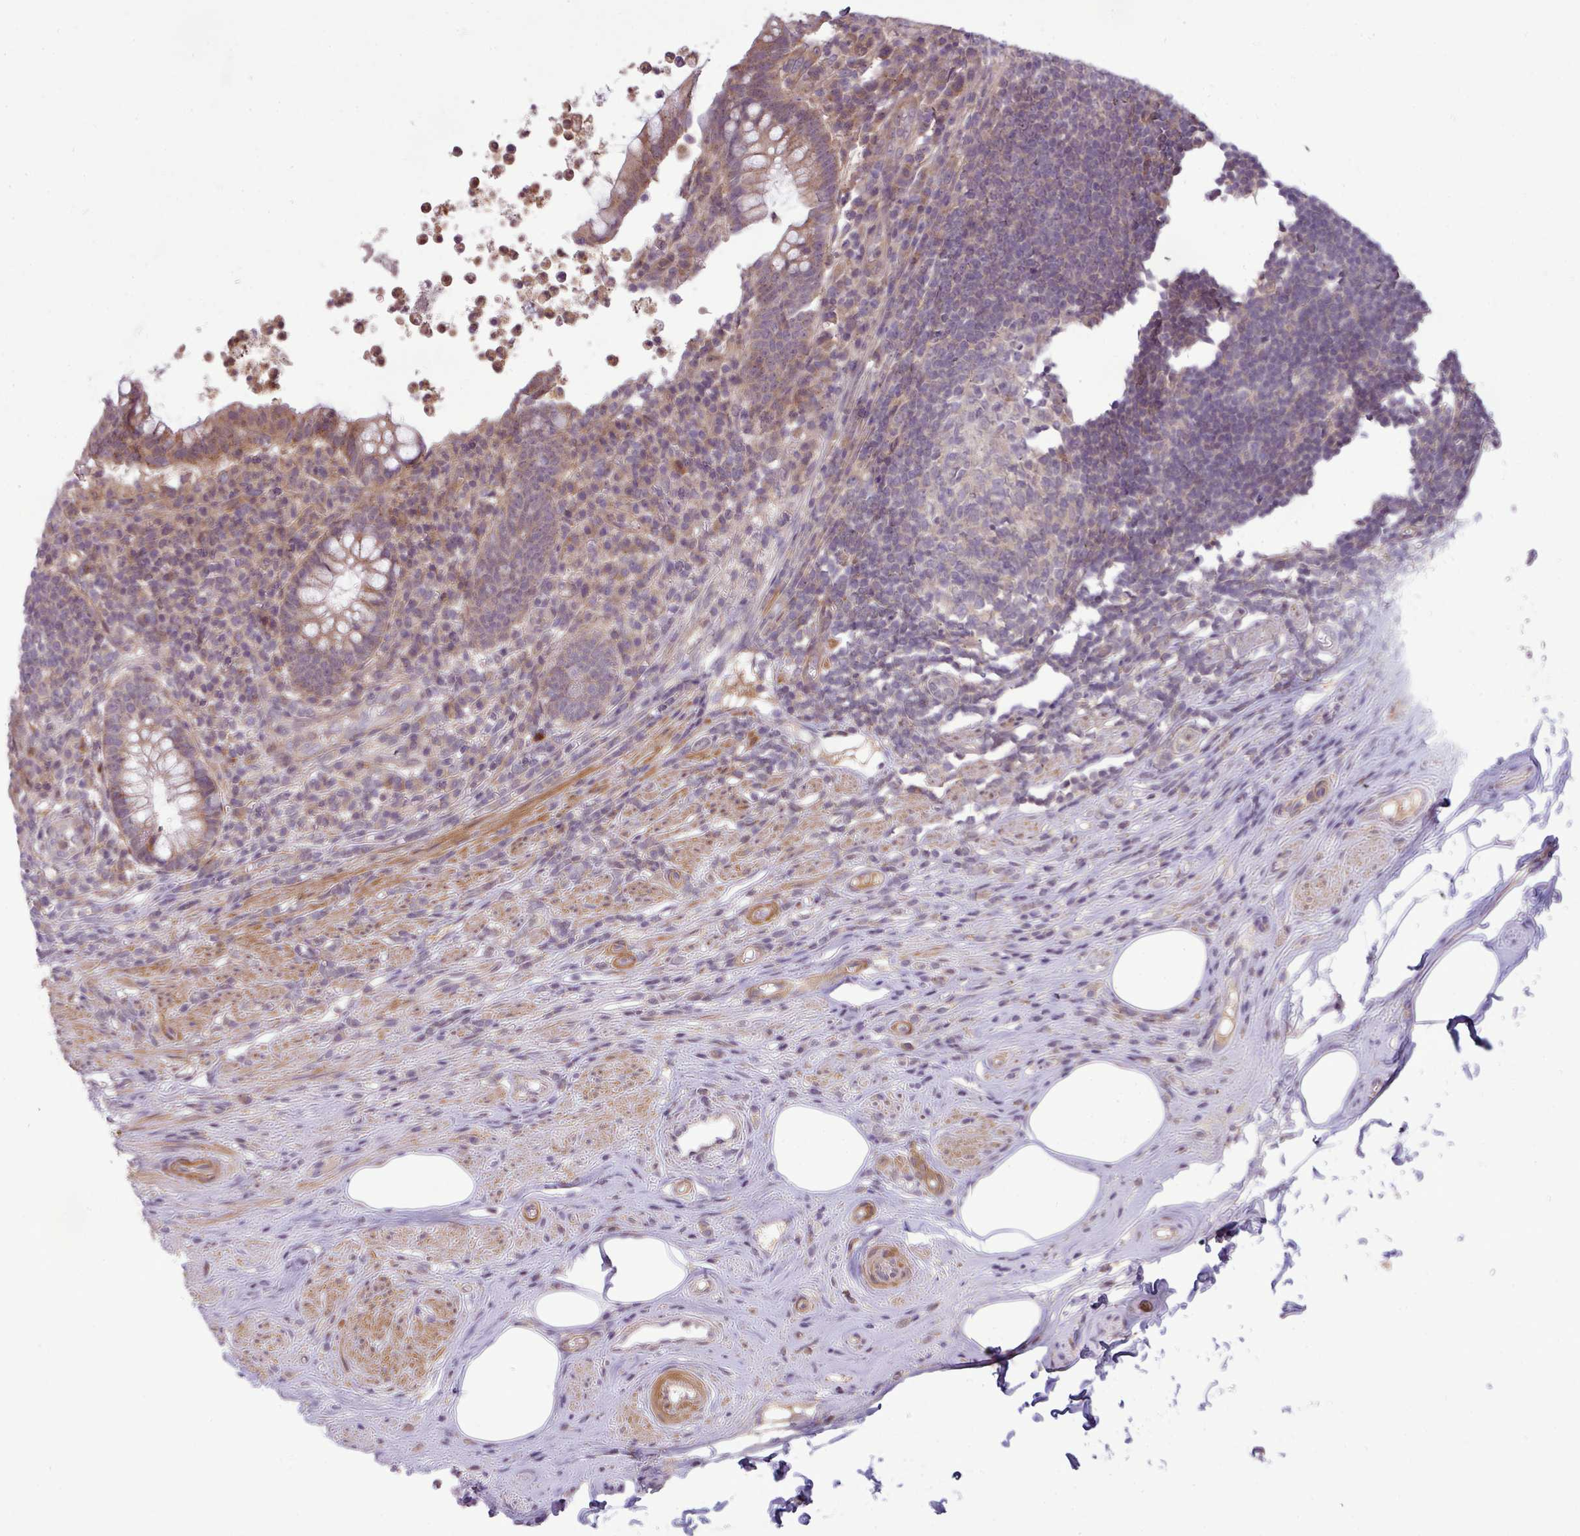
{"staining": {"intensity": "strong", "quantity": "25%-75%", "location": "cytoplasmic/membranous"}, "tissue": "appendix", "cell_type": "Glandular cells", "image_type": "normal", "snomed": [{"axis": "morphology", "description": "Normal tissue, NOS"}, {"axis": "topography", "description": "Appendix"}], "caption": "Glandular cells demonstrate high levels of strong cytoplasmic/membranous staining in about 25%-75% of cells in benign human appendix.", "gene": "ZNF35", "patient": {"sex": "female", "age": 56}}